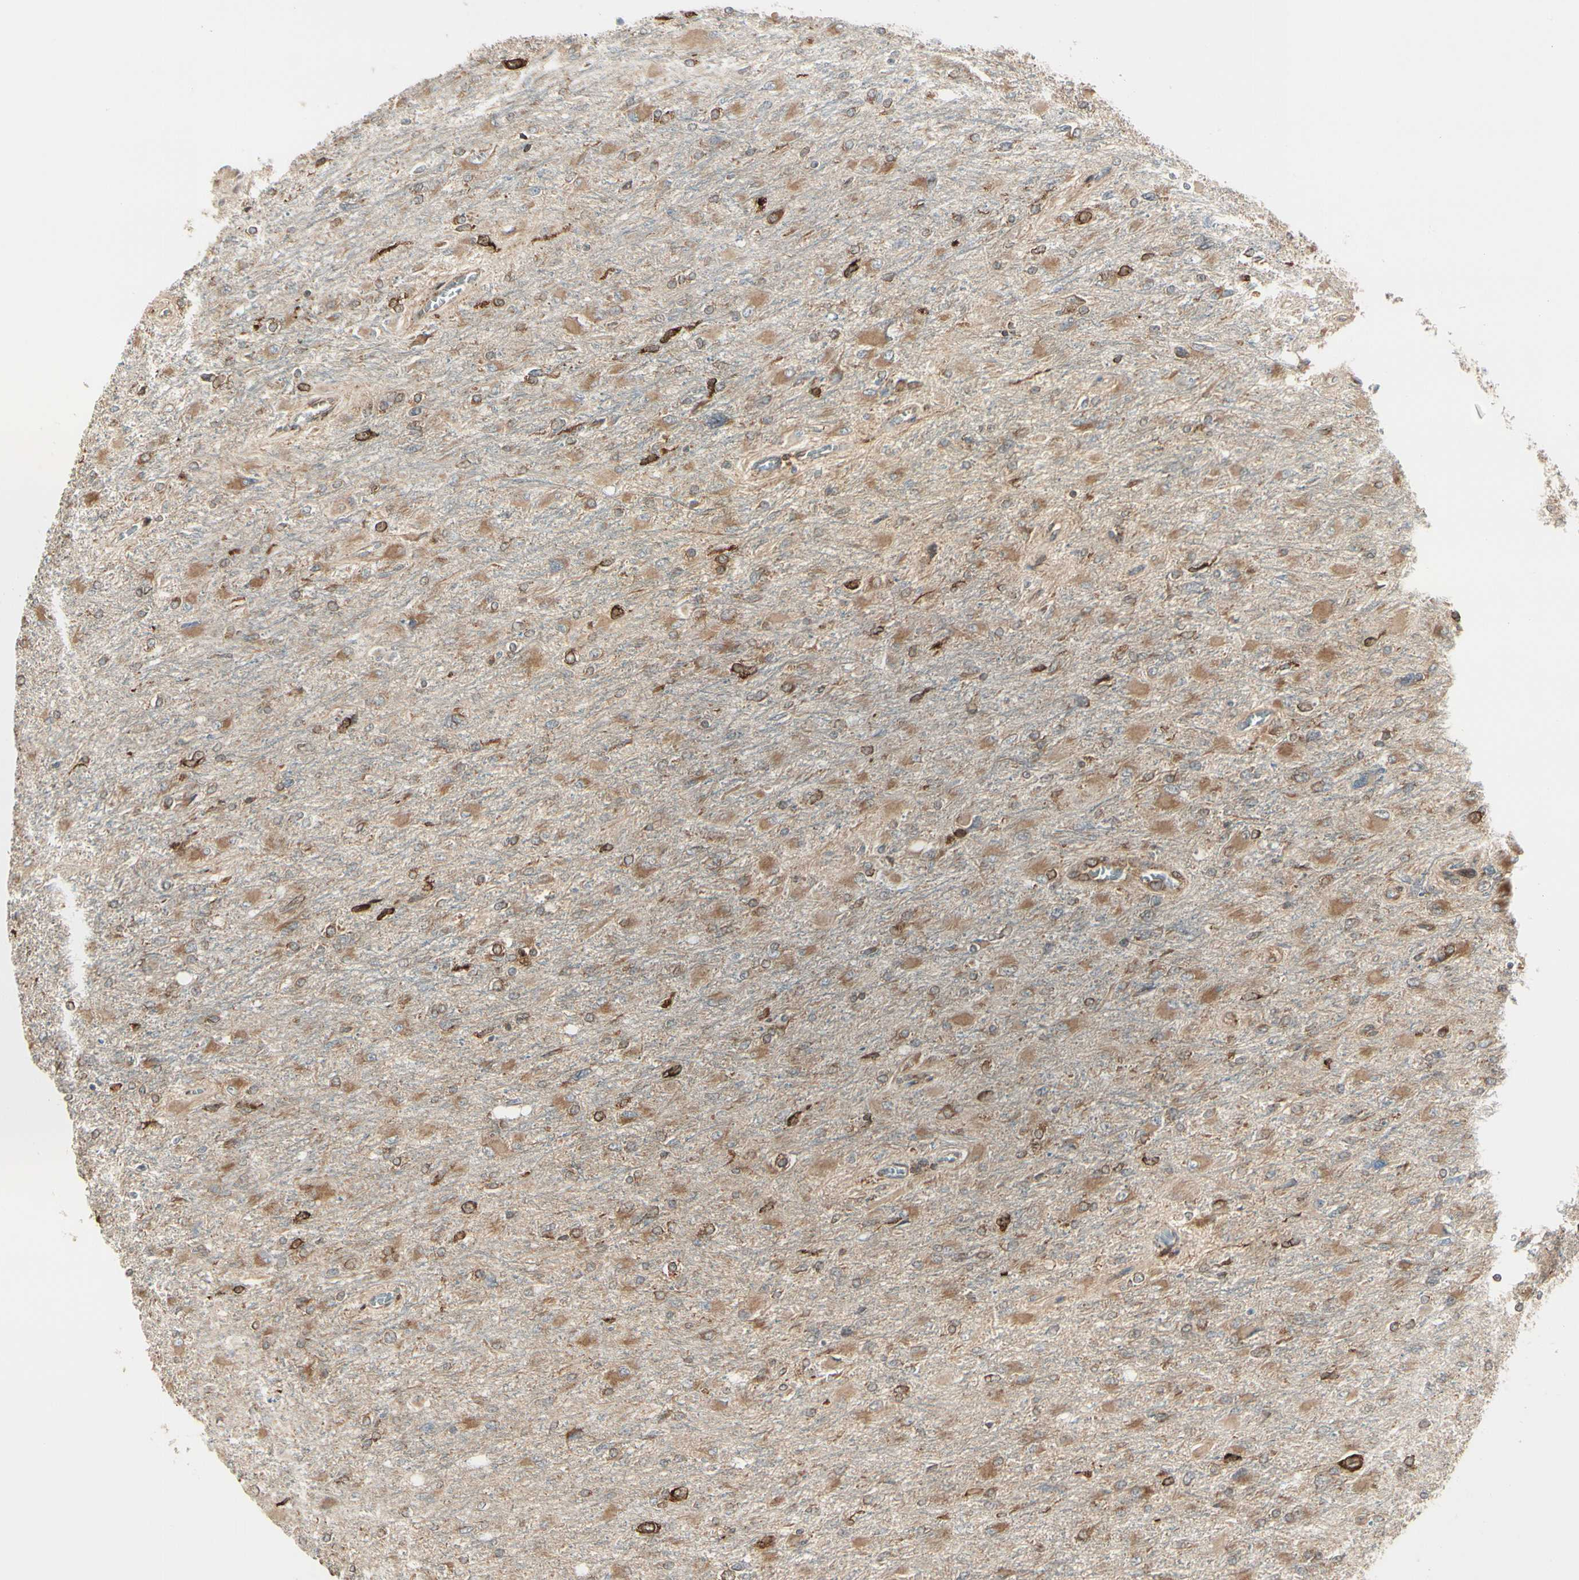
{"staining": {"intensity": "moderate", "quantity": ">75%", "location": "cytoplasmic/membranous"}, "tissue": "glioma", "cell_type": "Tumor cells", "image_type": "cancer", "snomed": [{"axis": "morphology", "description": "Glioma, malignant, High grade"}, {"axis": "topography", "description": "Cerebral cortex"}], "caption": "High-magnification brightfield microscopy of malignant glioma (high-grade) stained with DAB (brown) and counterstained with hematoxylin (blue). tumor cells exhibit moderate cytoplasmic/membranous positivity is identified in about>75% of cells. (DAB (3,3'-diaminobenzidine) IHC with brightfield microscopy, high magnification).", "gene": "HSP90B1", "patient": {"sex": "female", "age": 36}}